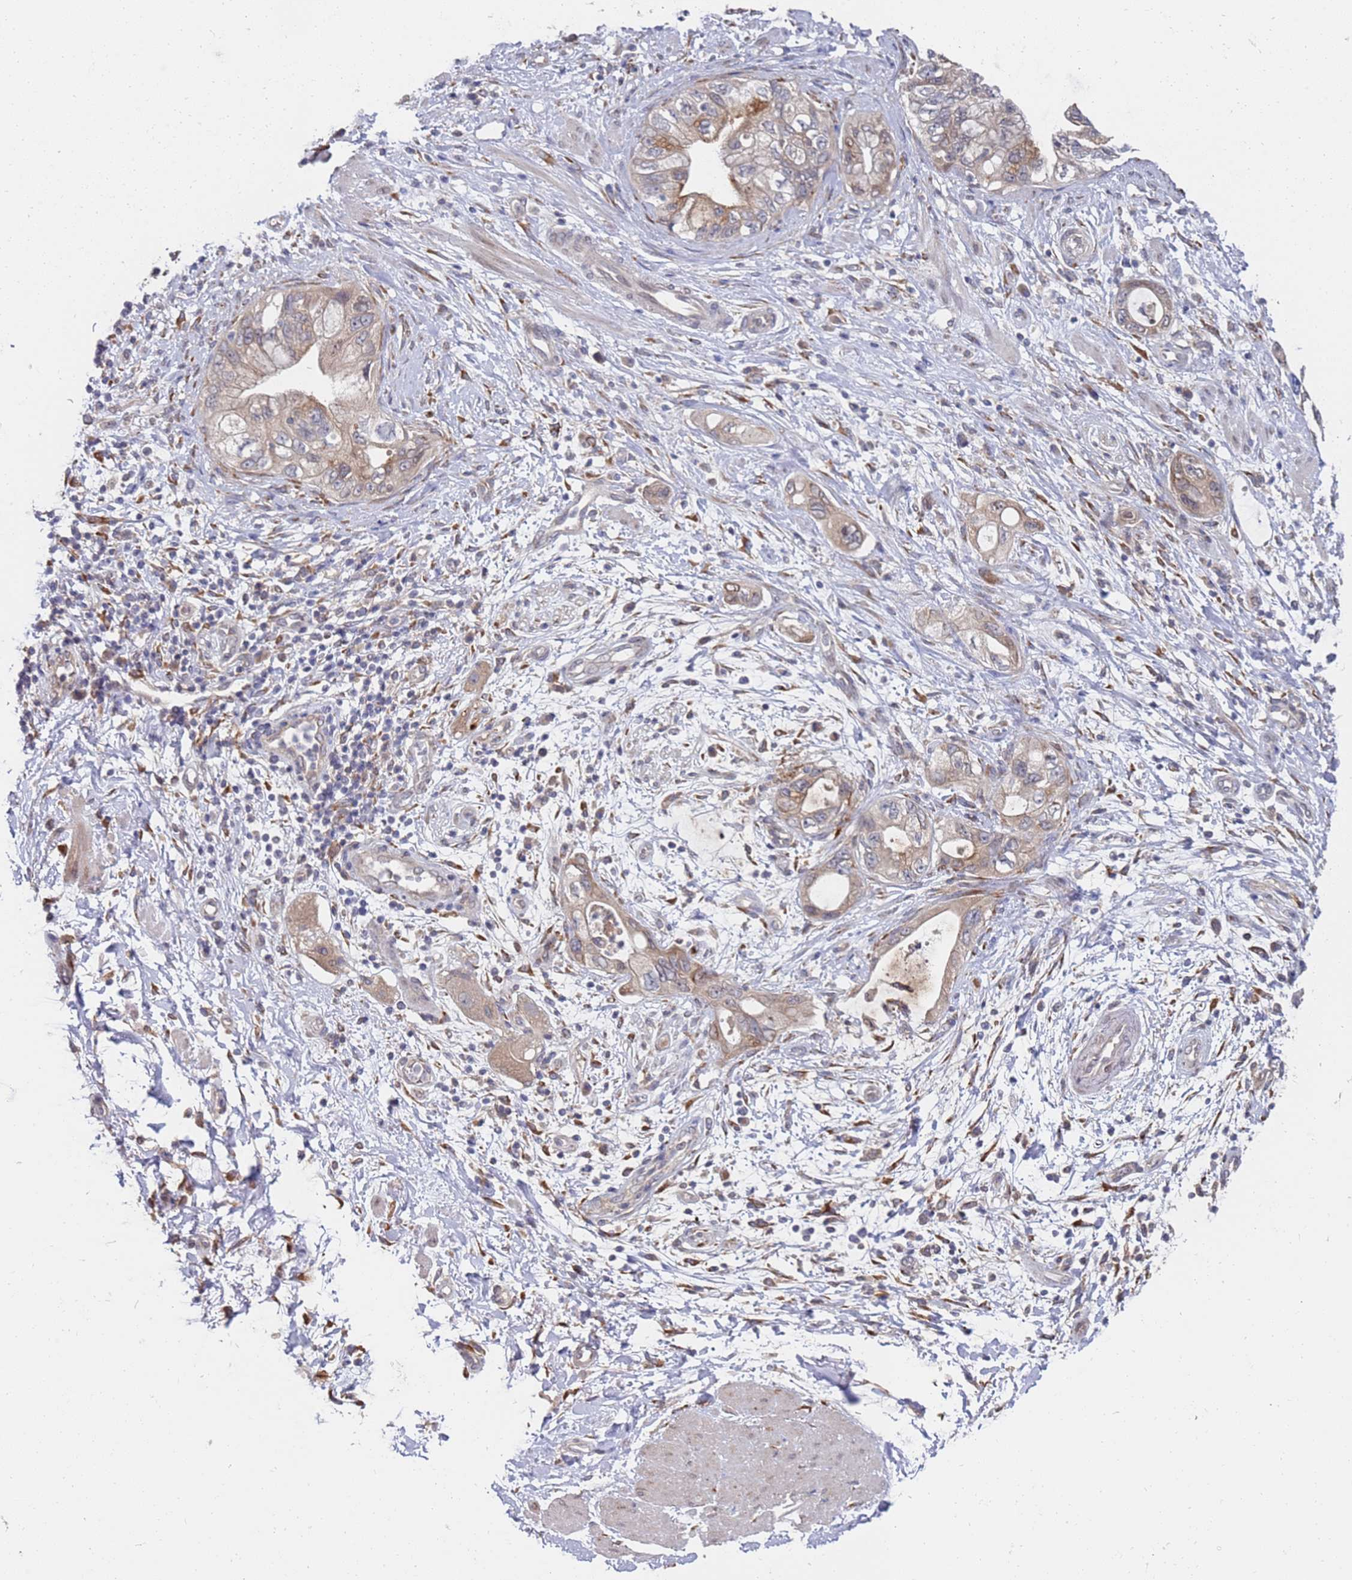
{"staining": {"intensity": "moderate", "quantity": "25%-75%", "location": "cytoplasmic/membranous"}, "tissue": "pancreatic cancer", "cell_type": "Tumor cells", "image_type": "cancer", "snomed": [{"axis": "morphology", "description": "Adenocarcinoma, NOS"}, {"axis": "topography", "description": "Pancreas"}], "caption": "The image demonstrates staining of adenocarcinoma (pancreatic), revealing moderate cytoplasmic/membranous protein staining (brown color) within tumor cells. (DAB = brown stain, brightfield microscopy at high magnification).", "gene": "VRK2", "patient": {"sex": "female", "age": 73}}